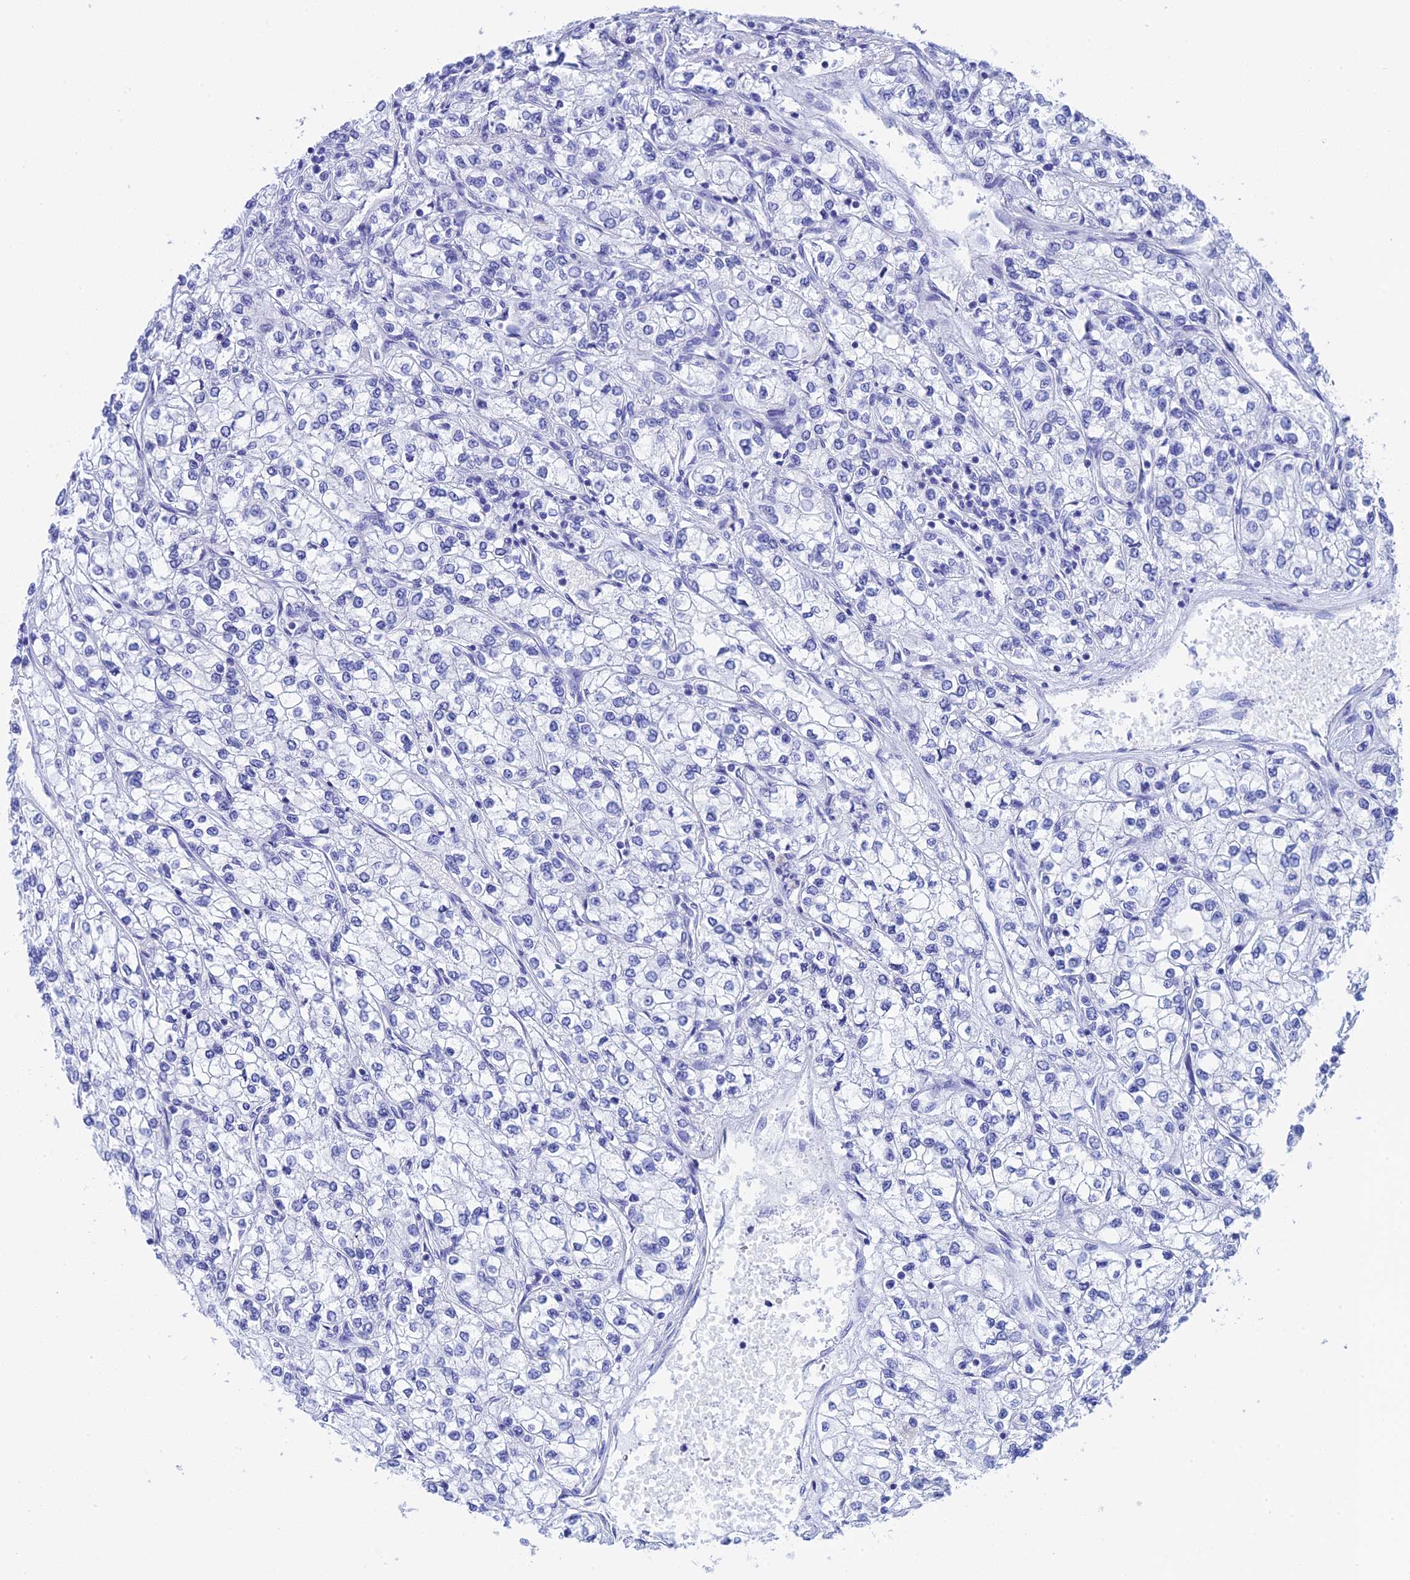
{"staining": {"intensity": "negative", "quantity": "none", "location": "none"}, "tissue": "renal cancer", "cell_type": "Tumor cells", "image_type": "cancer", "snomed": [{"axis": "morphology", "description": "Adenocarcinoma, NOS"}, {"axis": "topography", "description": "Kidney"}], "caption": "Tumor cells show no significant protein staining in renal adenocarcinoma. Nuclei are stained in blue.", "gene": "TEX101", "patient": {"sex": "male", "age": 80}}